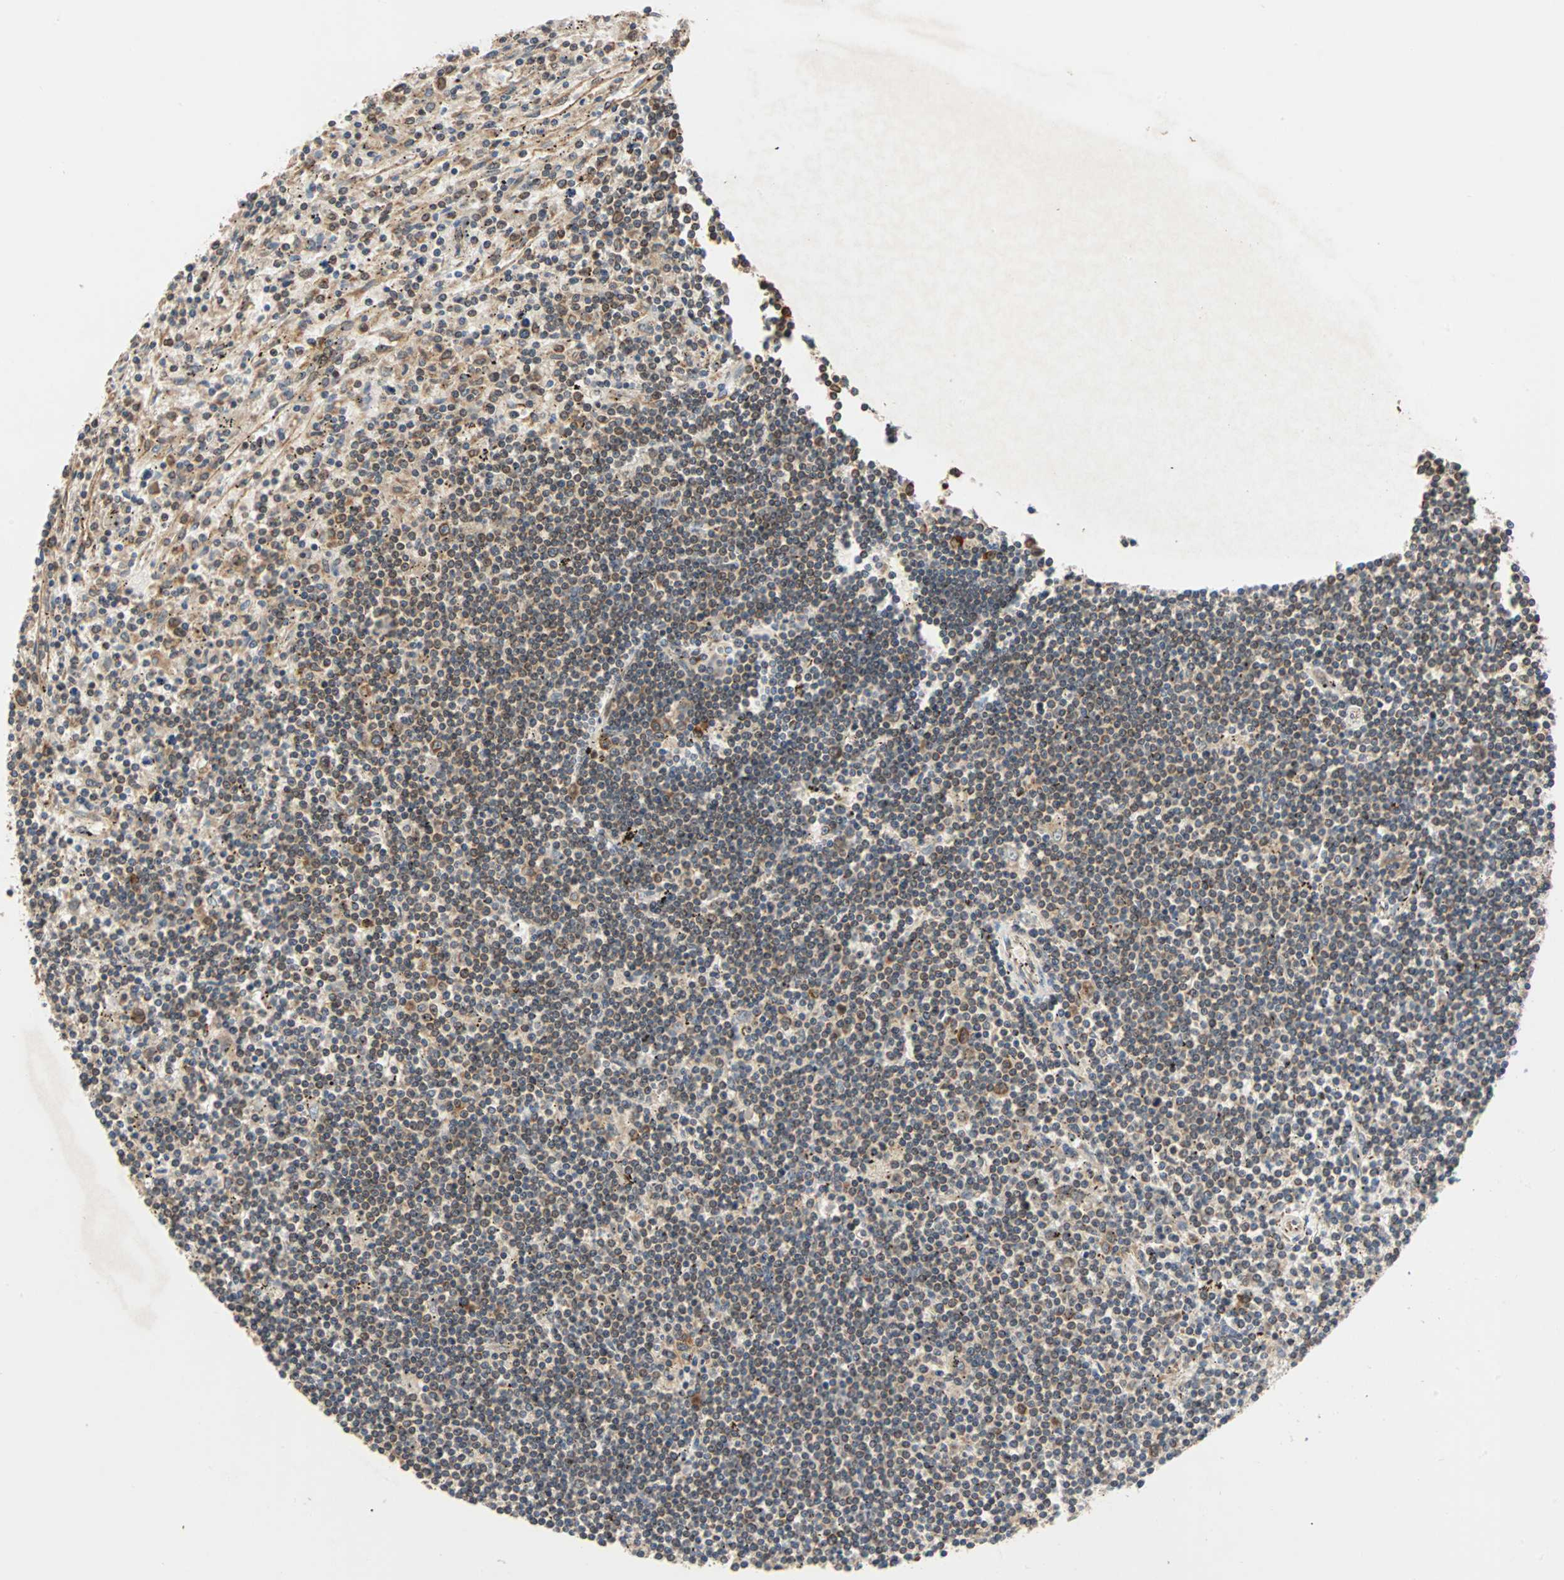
{"staining": {"intensity": "weak", "quantity": "<25%", "location": "cytoplasmic/membranous"}, "tissue": "lymphoma", "cell_type": "Tumor cells", "image_type": "cancer", "snomed": [{"axis": "morphology", "description": "Malignant lymphoma, non-Hodgkin's type, Low grade"}, {"axis": "topography", "description": "Spleen"}], "caption": "This is a histopathology image of immunohistochemistry staining of lymphoma, which shows no staining in tumor cells. (DAB (3,3'-diaminobenzidine) immunohistochemistry (IHC) visualized using brightfield microscopy, high magnification).", "gene": "AUP1", "patient": {"sex": "male", "age": 76}}